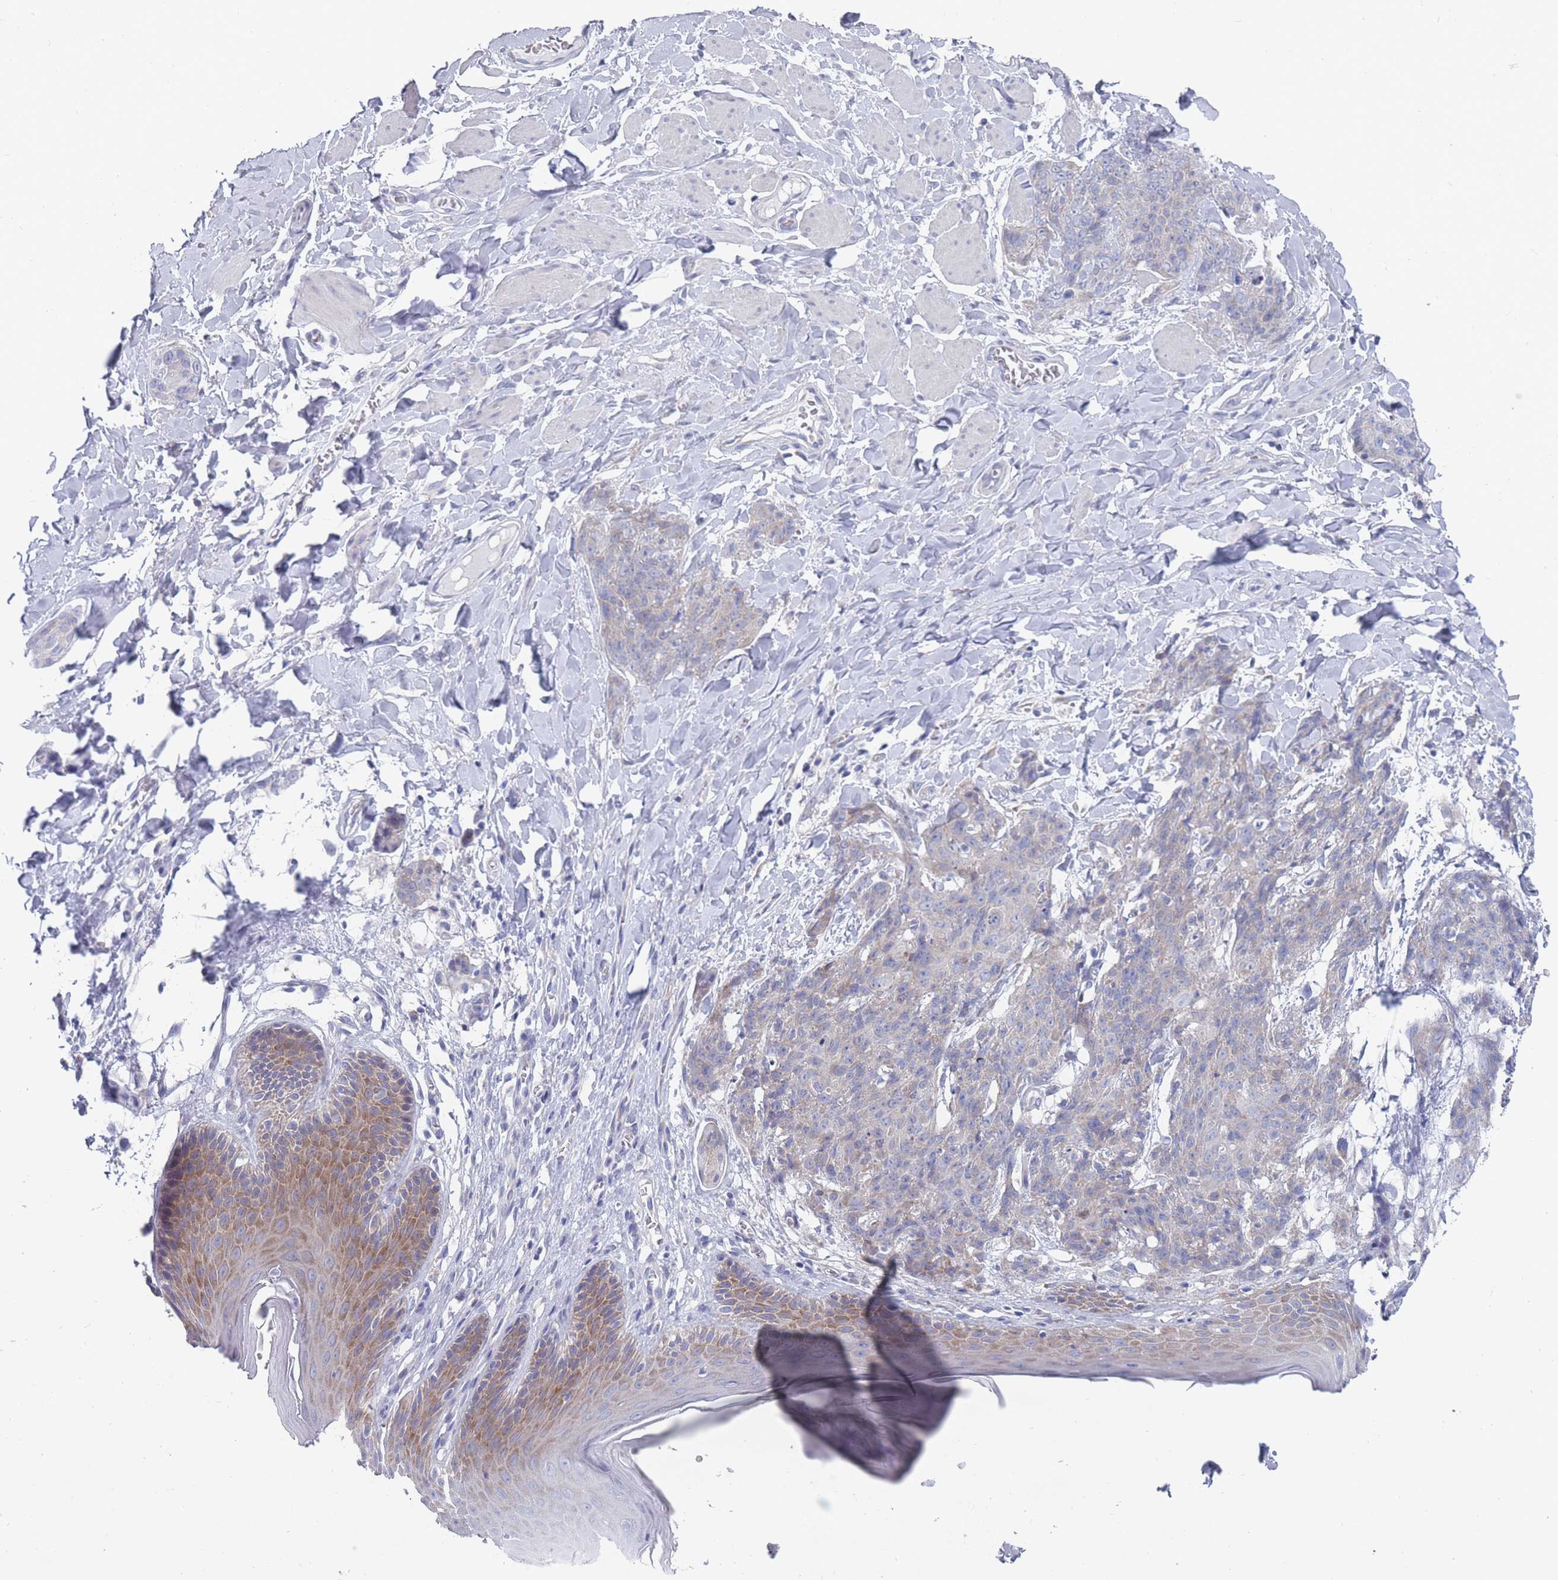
{"staining": {"intensity": "negative", "quantity": "none", "location": "none"}, "tissue": "skin cancer", "cell_type": "Tumor cells", "image_type": "cancer", "snomed": [{"axis": "morphology", "description": "Squamous cell carcinoma, NOS"}, {"axis": "topography", "description": "Skin"}, {"axis": "topography", "description": "Vulva"}], "caption": "High power microscopy photomicrograph of an immunohistochemistry image of skin cancer, revealing no significant staining in tumor cells. (Brightfield microscopy of DAB immunohistochemistry (IHC) at high magnification).", "gene": "PIGU", "patient": {"sex": "female", "age": 85}}